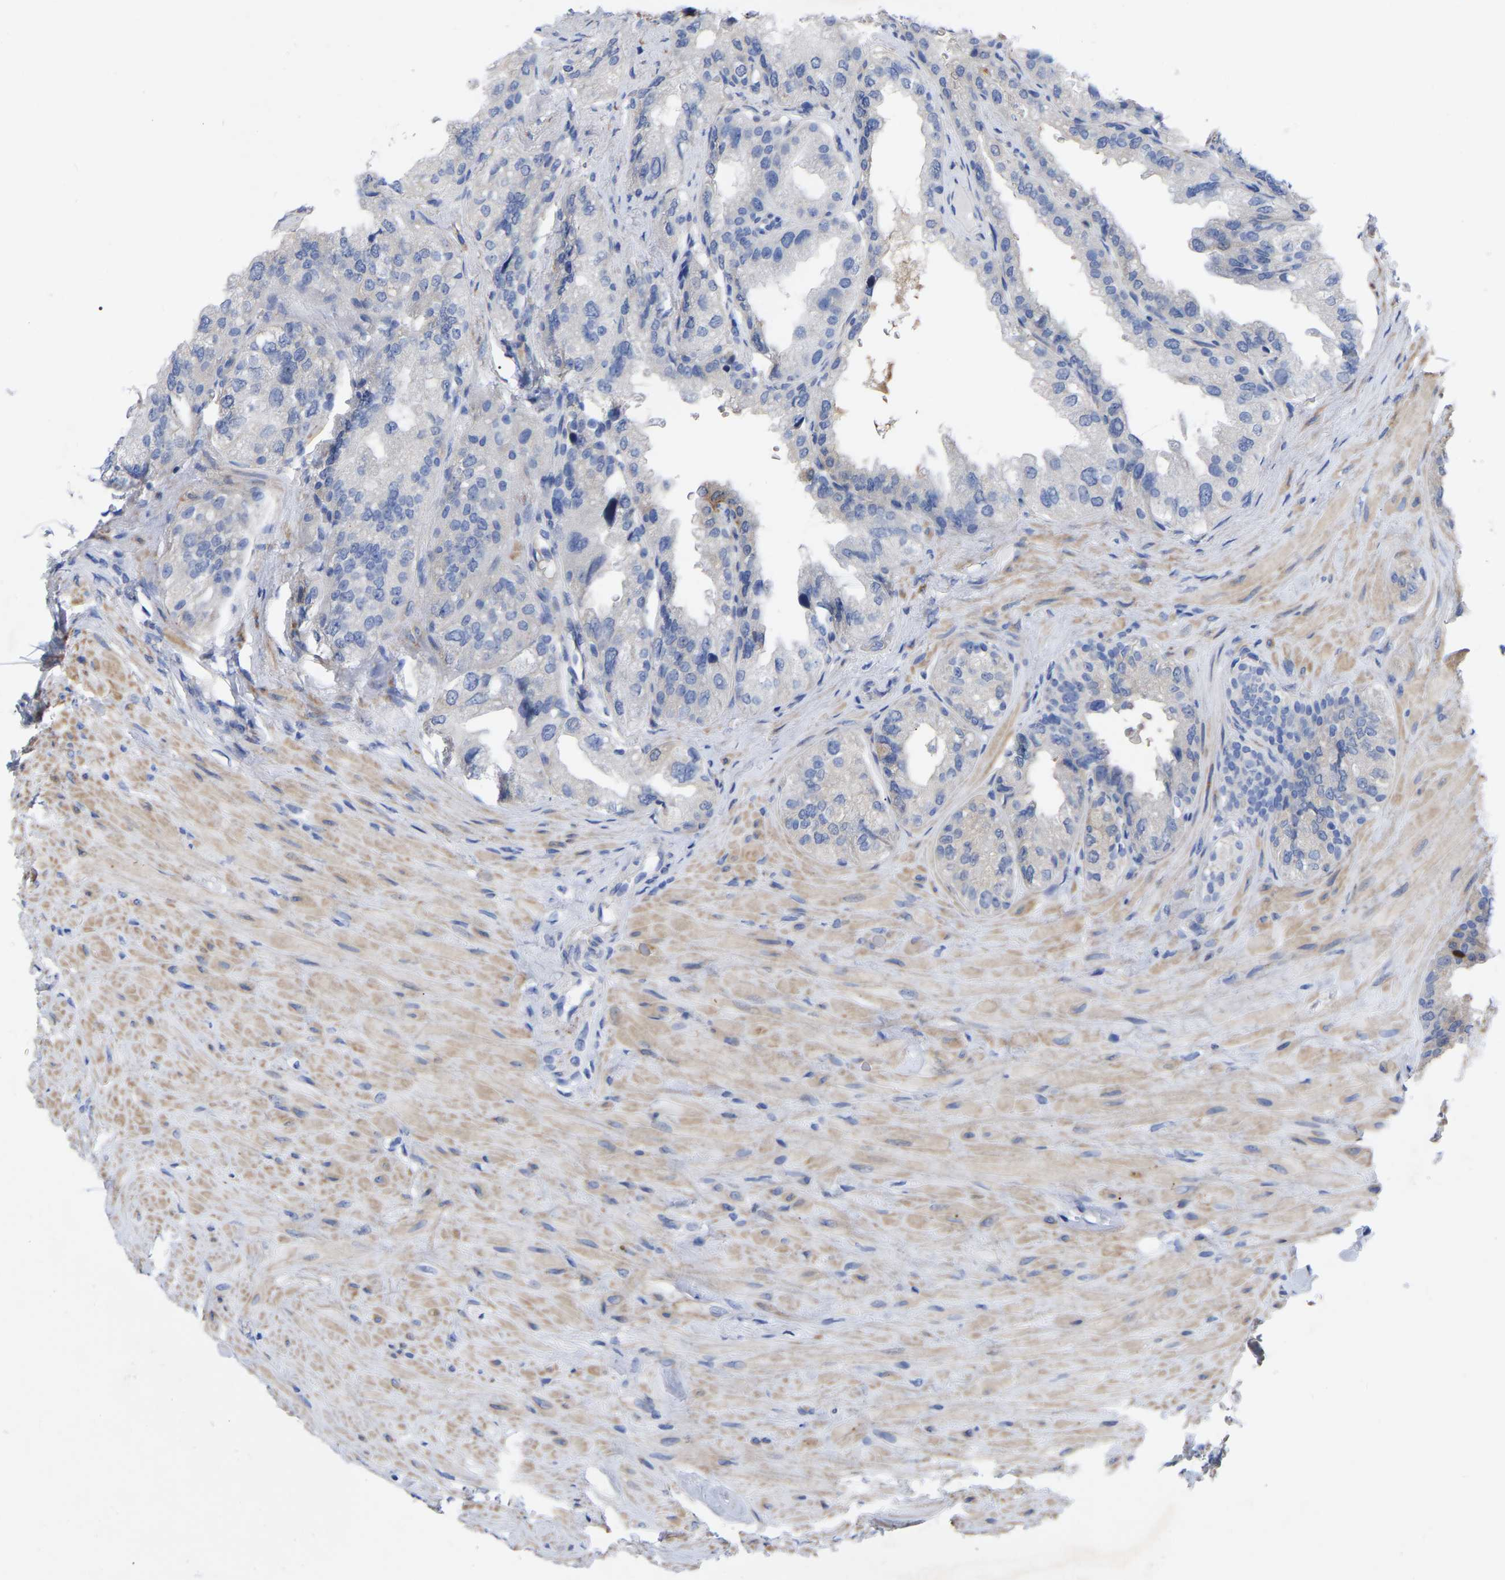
{"staining": {"intensity": "negative", "quantity": "none", "location": "none"}, "tissue": "seminal vesicle", "cell_type": "Glandular cells", "image_type": "normal", "snomed": [{"axis": "morphology", "description": "Normal tissue, NOS"}, {"axis": "topography", "description": "Seminal veicle"}], "caption": "This is a photomicrograph of immunohistochemistry (IHC) staining of normal seminal vesicle, which shows no positivity in glandular cells. (DAB immunohistochemistry visualized using brightfield microscopy, high magnification).", "gene": "GDF3", "patient": {"sex": "male", "age": 68}}